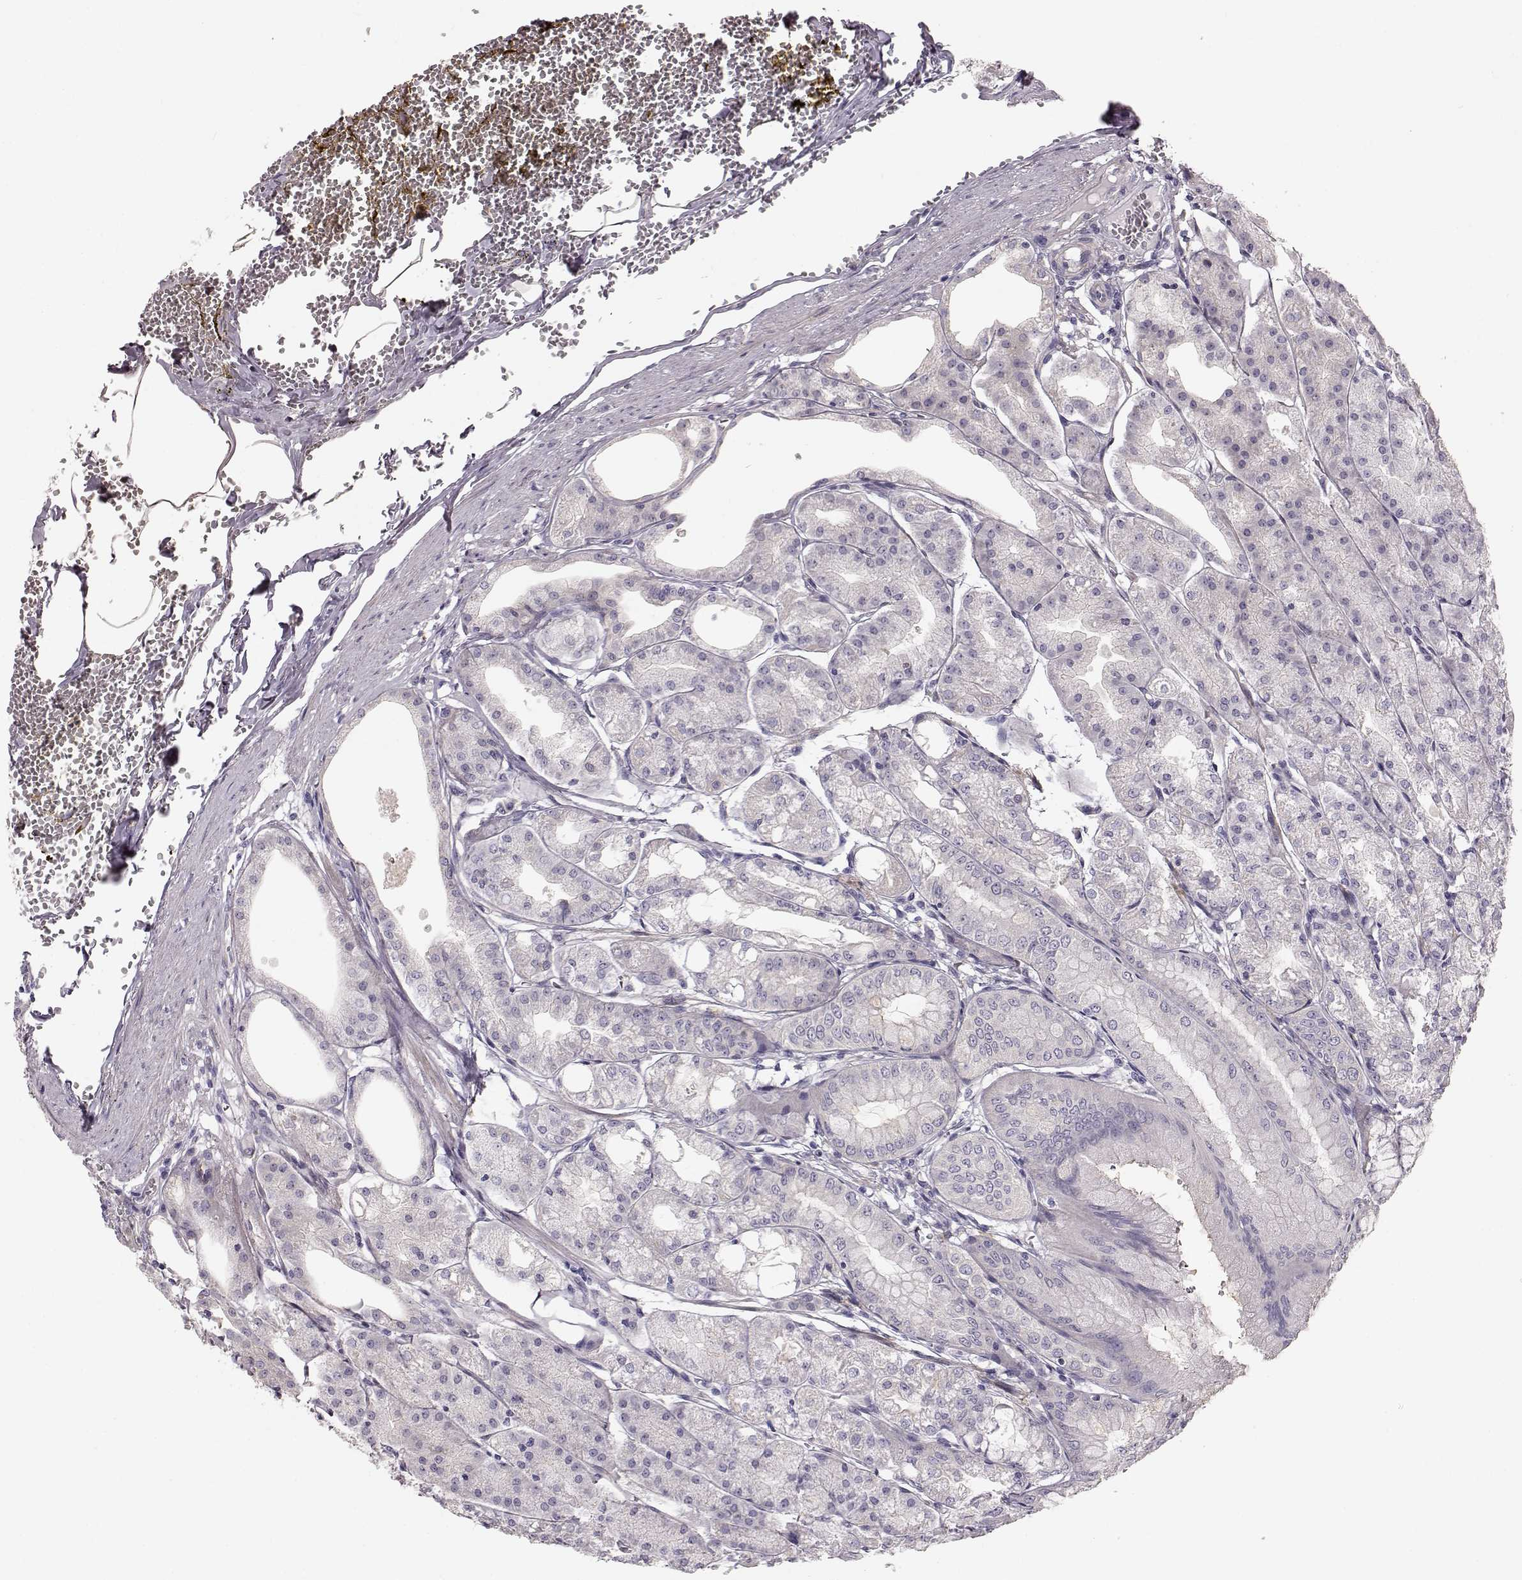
{"staining": {"intensity": "weak", "quantity": "<25%", "location": "cytoplasmic/membranous"}, "tissue": "stomach", "cell_type": "Glandular cells", "image_type": "normal", "snomed": [{"axis": "morphology", "description": "Normal tissue, NOS"}, {"axis": "topography", "description": "Stomach, lower"}], "caption": "Glandular cells are negative for brown protein staining in benign stomach.", "gene": "GPR50", "patient": {"sex": "male", "age": 71}}